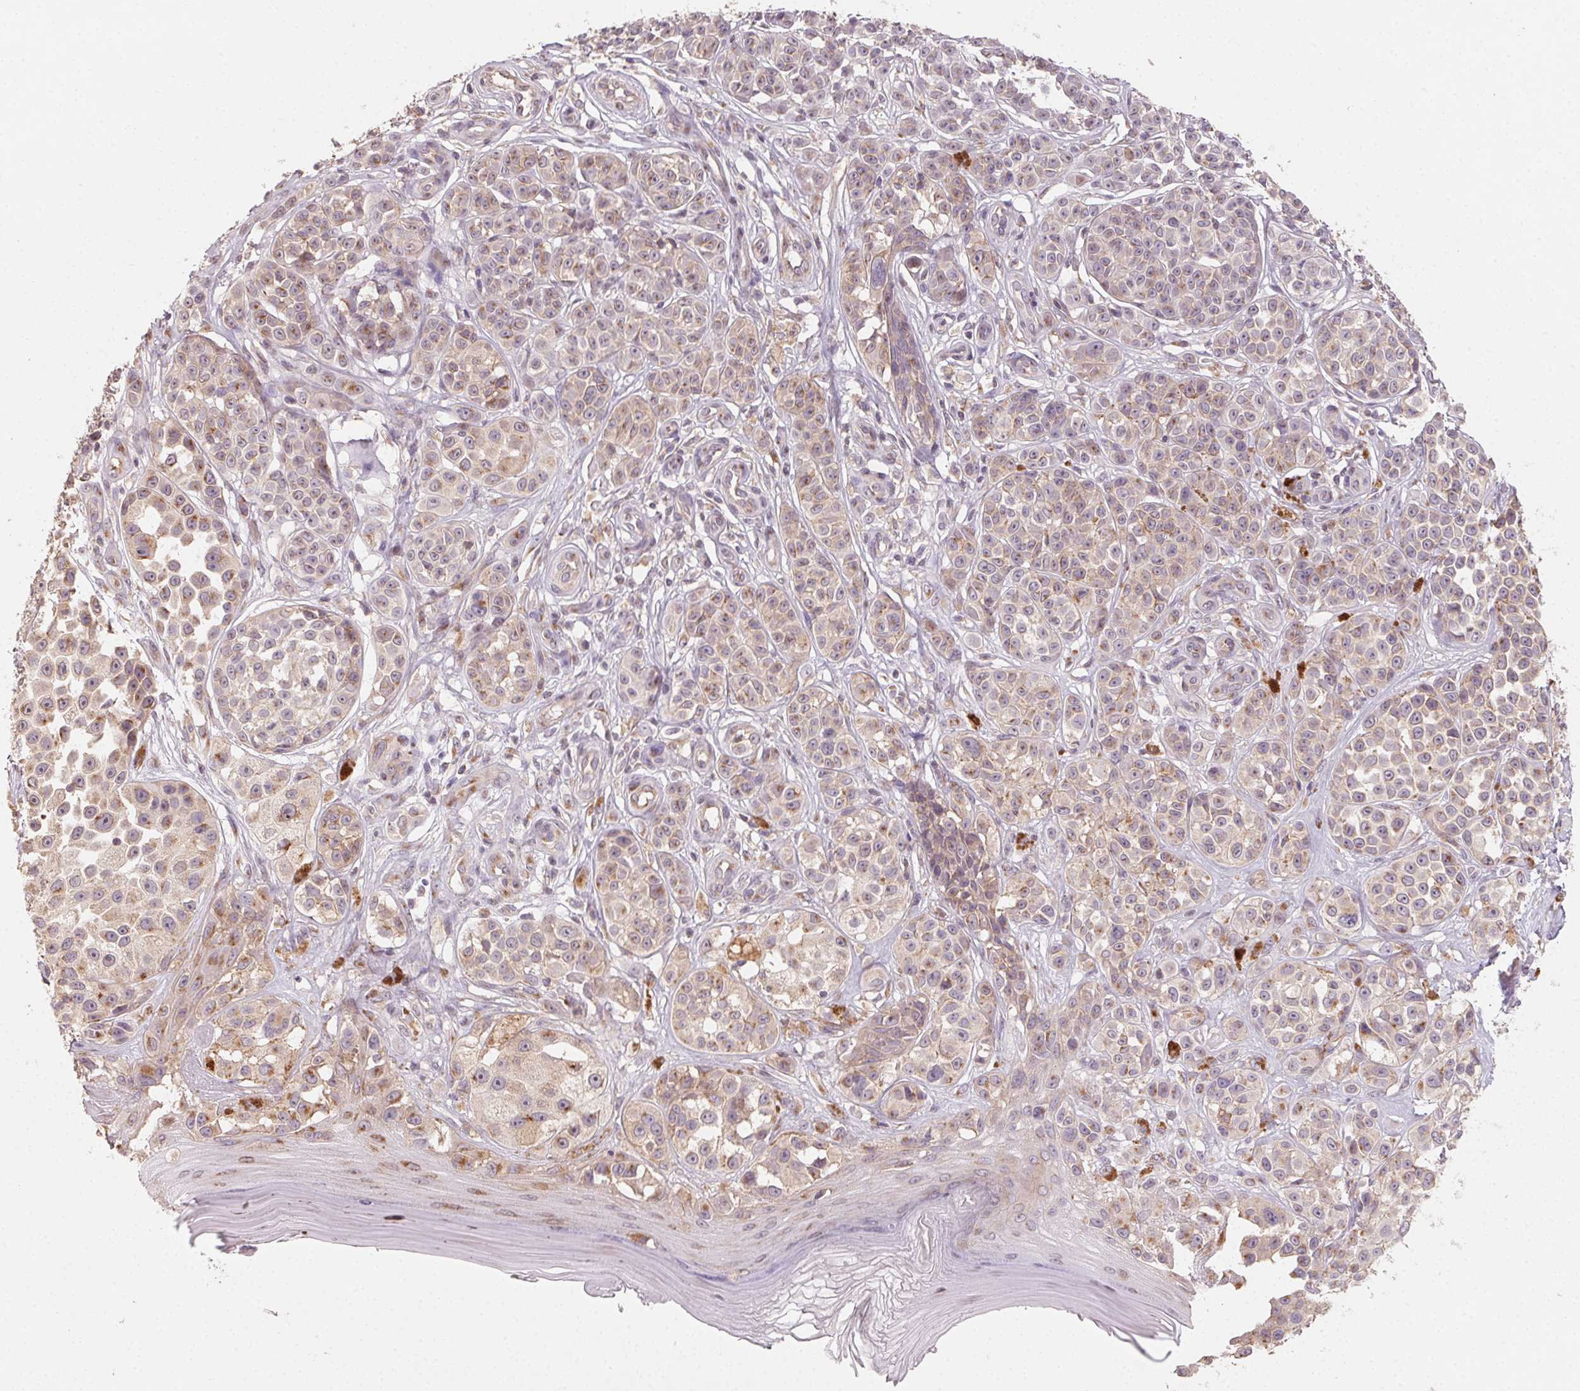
{"staining": {"intensity": "weak", "quantity": "25%-75%", "location": "cytoplasmic/membranous"}, "tissue": "melanoma", "cell_type": "Tumor cells", "image_type": "cancer", "snomed": [{"axis": "morphology", "description": "Malignant melanoma, NOS"}, {"axis": "topography", "description": "Skin"}], "caption": "High-power microscopy captured an IHC micrograph of melanoma, revealing weak cytoplasmic/membranous expression in about 25%-75% of tumor cells. The staining was performed using DAB, with brown indicating positive protein expression. Nuclei are stained blue with hematoxylin.", "gene": "AP1S1", "patient": {"sex": "female", "age": 90}}